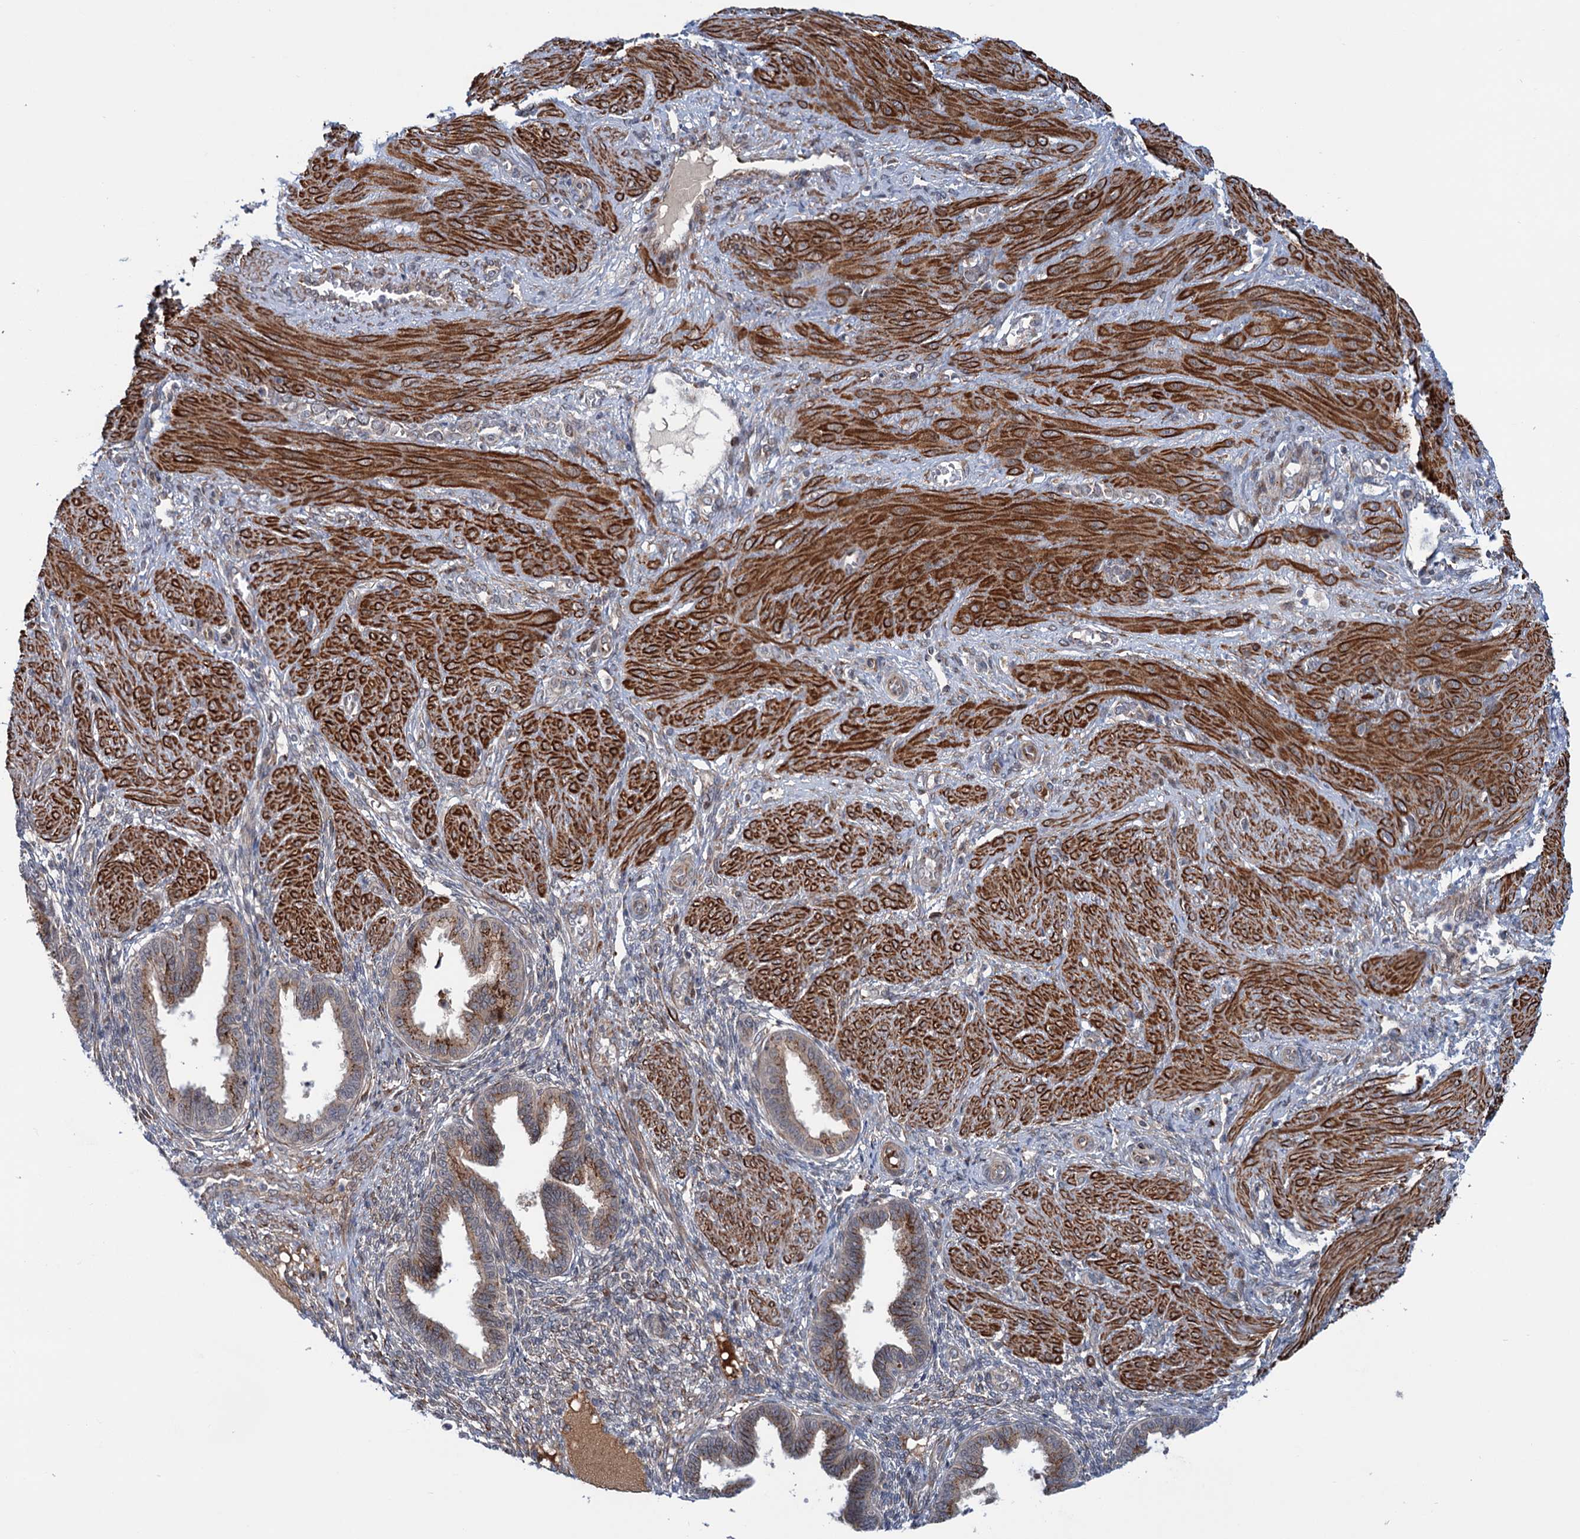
{"staining": {"intensity": "moderate", "quantity": "<25%", "location": "cytoplasmic/membranous"}, "tissue": "endometrium", "cell_type": "Cells in endometrial stroma", "image_type": "normal", "snomed": [{"axis": "morphology", "description": "Normal tissue, NOS"}, {"axis": "topography", "description": "Endometrium"}], "caption": "Moderate cytoplasmic/membranous staining is present in approximately <25% of cells in endometrial stroma in unremarkable endometrium.", "gene": "ELP4", "patient": {"sex": "female", "age": 33}}